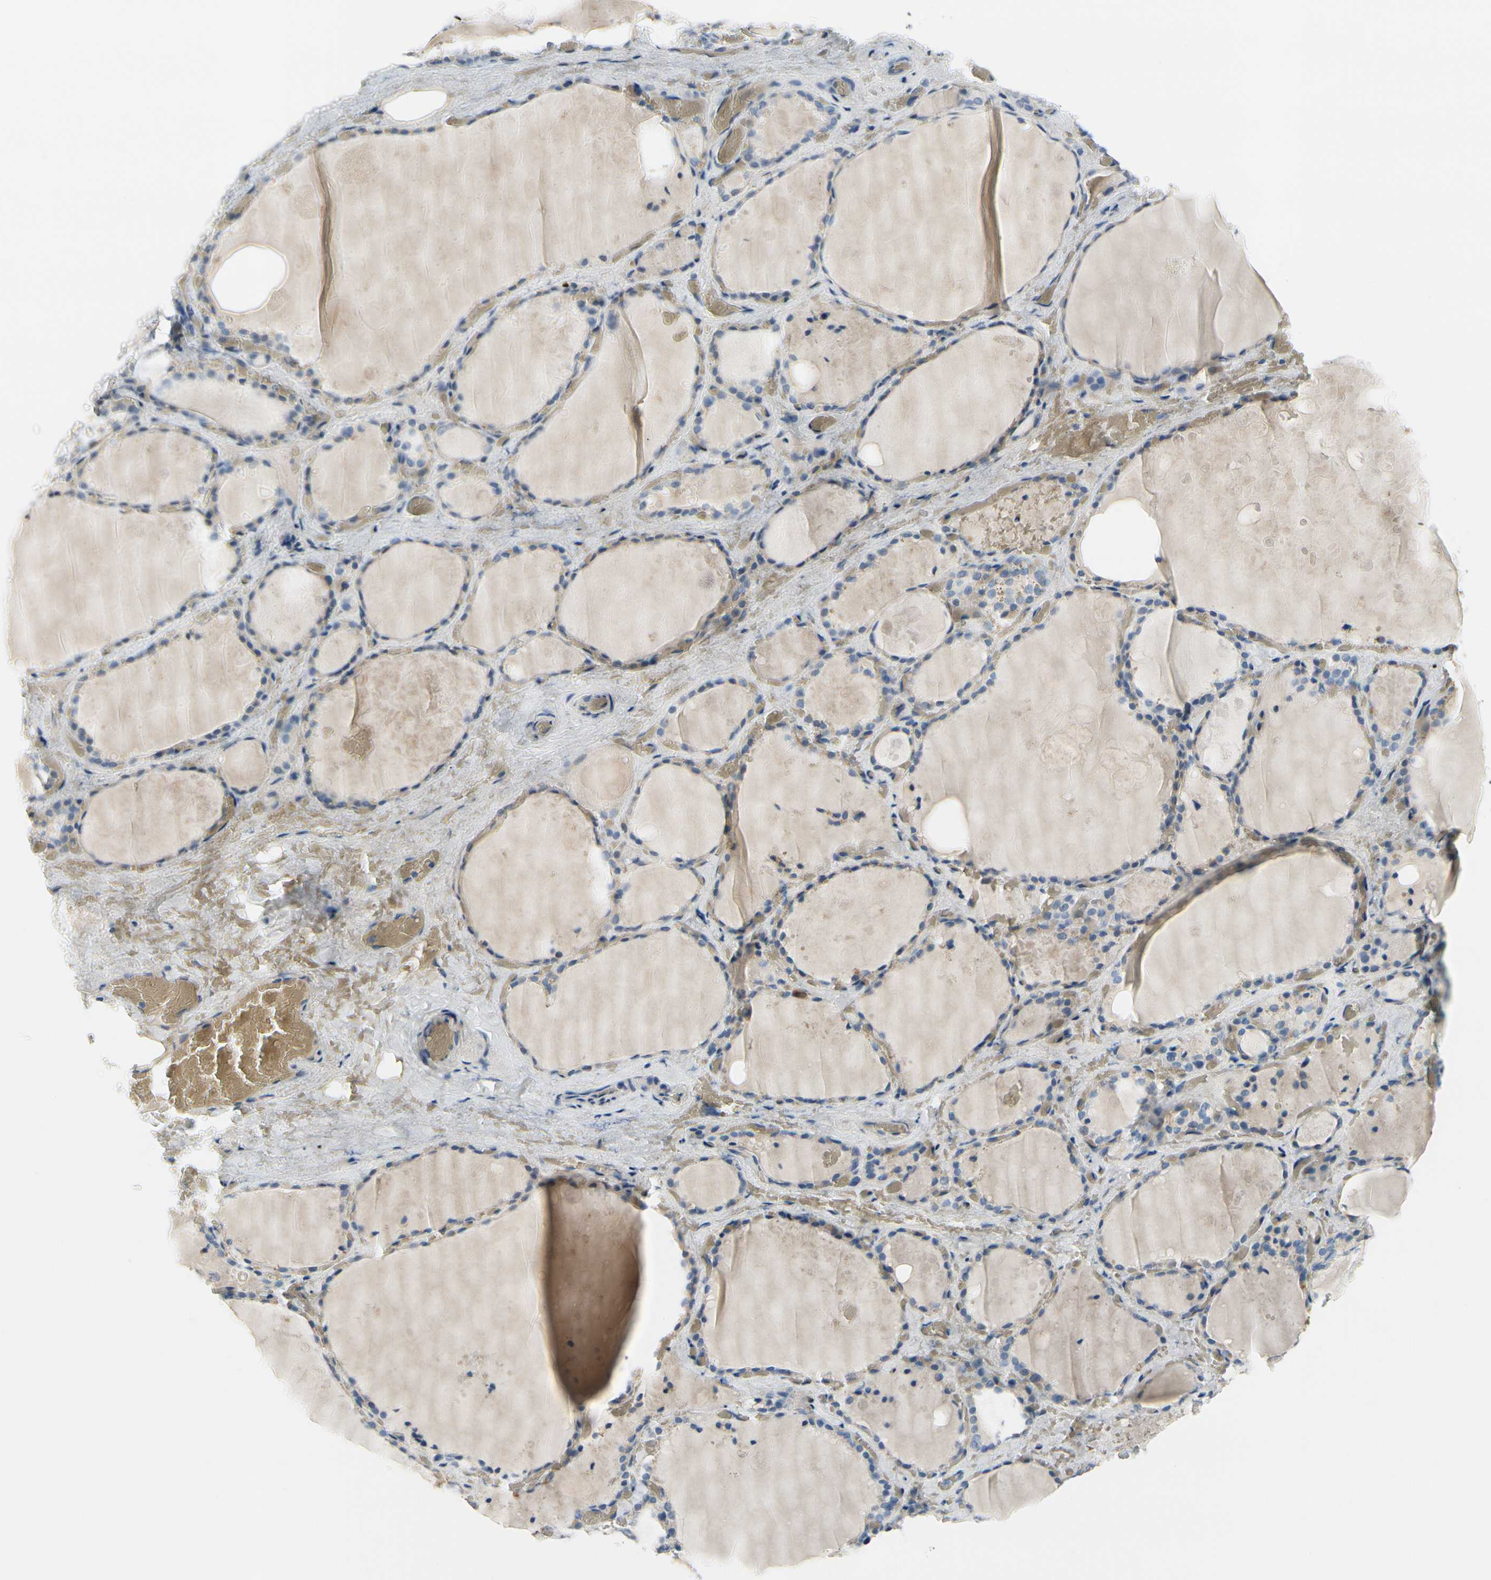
{"staining": {"intensity": "weak", "quantity": "25%-75%", "location": "cytoplasmic/membranous"}, "tissue": "thyroid gland", "cell_type": "Glandular cells", "image_type": "normal", "snomed": [{"axis": "morphology", "description": "Normal tissue, NOS"}, {"axis": "topography", "description": "Thyroid gland"}], "caption": "This micrograph reveals immunohistochemistry staining of benign thyroid gland, with low weak cytoplasmic/membranous expression in approximately 25%-75% of glandular cells.", "gene": "CKAP2", "patient": {"sex": "male", "age": 61}}